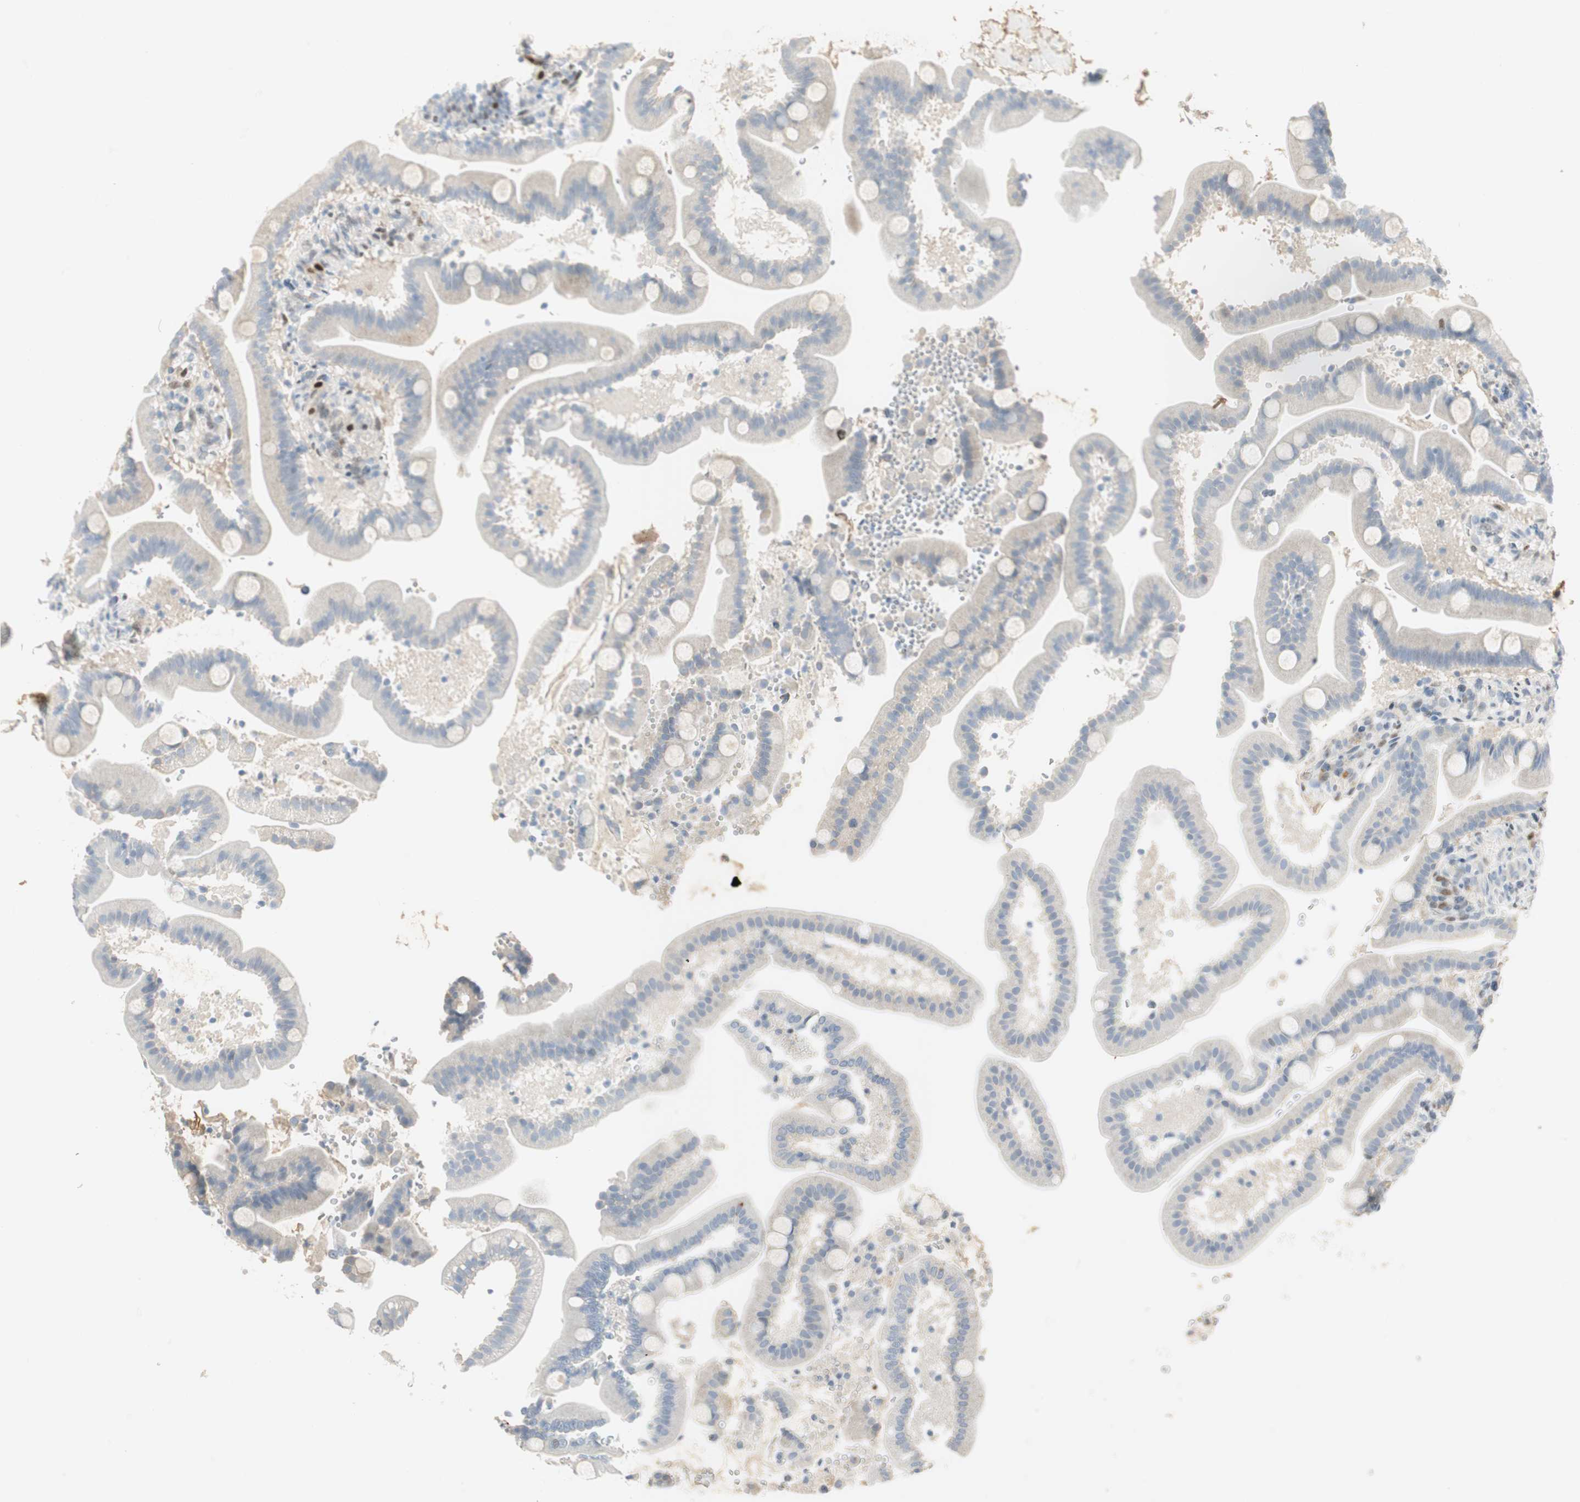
{"staining": {"intensity": "weak", "quantity": "<25%", "location": "cytoplasmic/membranous"}, "tissue": "duodenum", "cell_type": "Glandular cells", "image_type": "normal", "snomed": [{"axis": "morphology", "description": "Normal tissue, NOS"}, {"axis": "topography", "description": "Duodenum"}], "caption": "The image demonstrates no staining of glandular cells in unremarkable duodenum.", "gene": "RUNX2", "patient": {"sex": "male", "age": 54}}